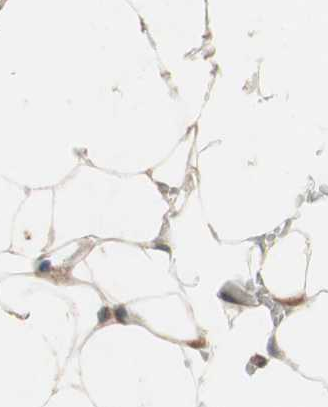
{"staining": {"intensity": "negative", "quantity": "none", "location": "none"}, "tissue": "adipose tissue", "cell_type": "Adipocytes", "image_type": "normal", "snomed": [{"axis": "morphology", "description": "Normal tissue, NOS"}, {"axis": "topography", "description": "Peripheral nerve tissue"}], "caption": "Photomicrograph shows no significant protein positivity in adipocytes of unremarkable adipose tissue. The staining was performed using DAB to visualize the protein expression in brown, while the nuclei were stained in blue with hematoxylin (Magnification: 20x).", "gene": "EPHA8", "patient": {"sex": "male", "age": 70}}